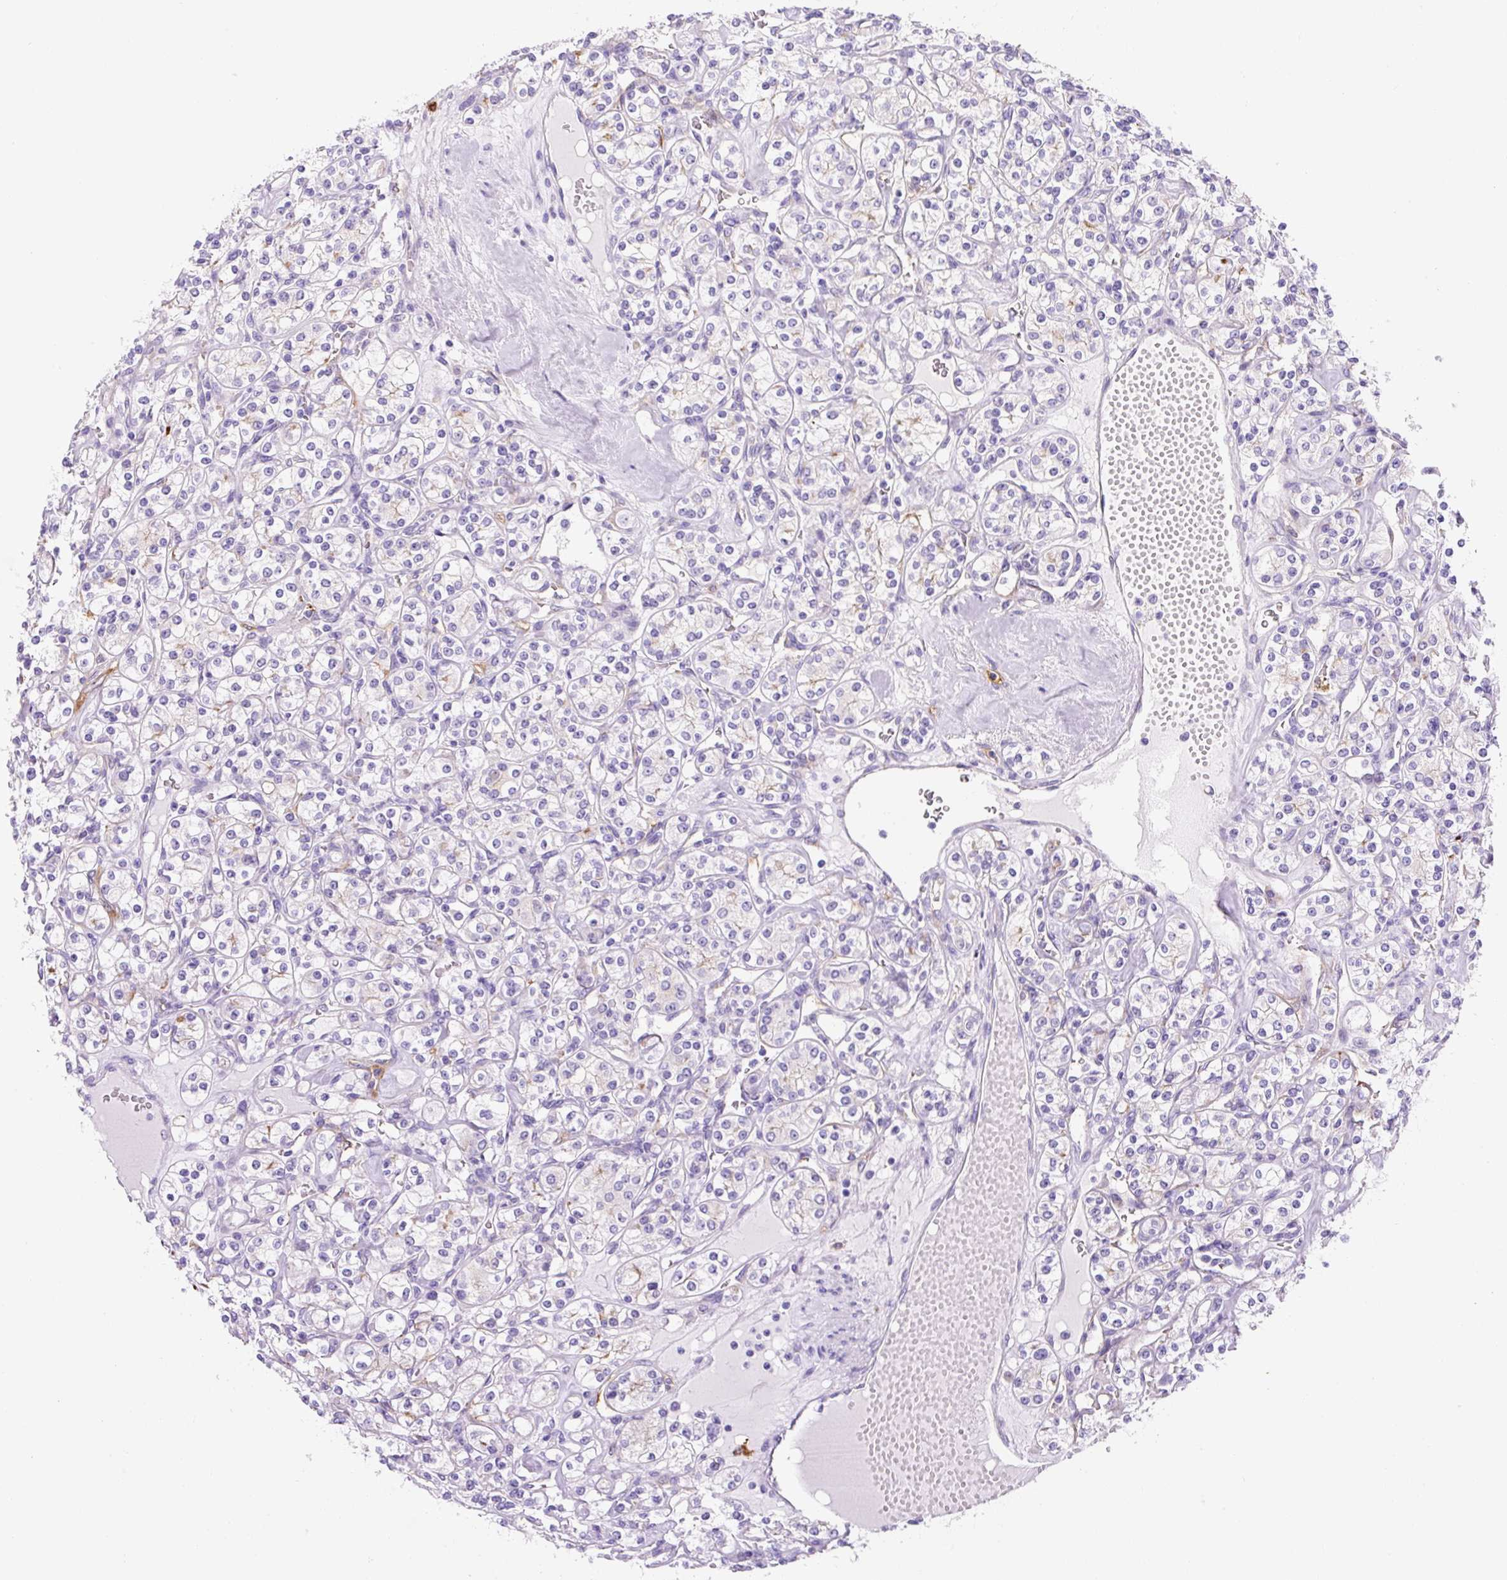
{"staining": {"intensity": "negative", "quantity": "none", "location": "none"}, "tissue": "renal cancer", "cell_type": "Tumor cells", "image_type": "cancer", "snomed": [{"axis": "morphology", "description": "Adenocarcinoma, NOS"}, {"axis": "topography", "description": "Kidney"}], "caption": "Photomicrograph shows no significant protein positivity in tumor cells of renal cancer (adenocarcinoma).", "gene": "ASB4", "patient": {"sex": "male", "age": 77}}